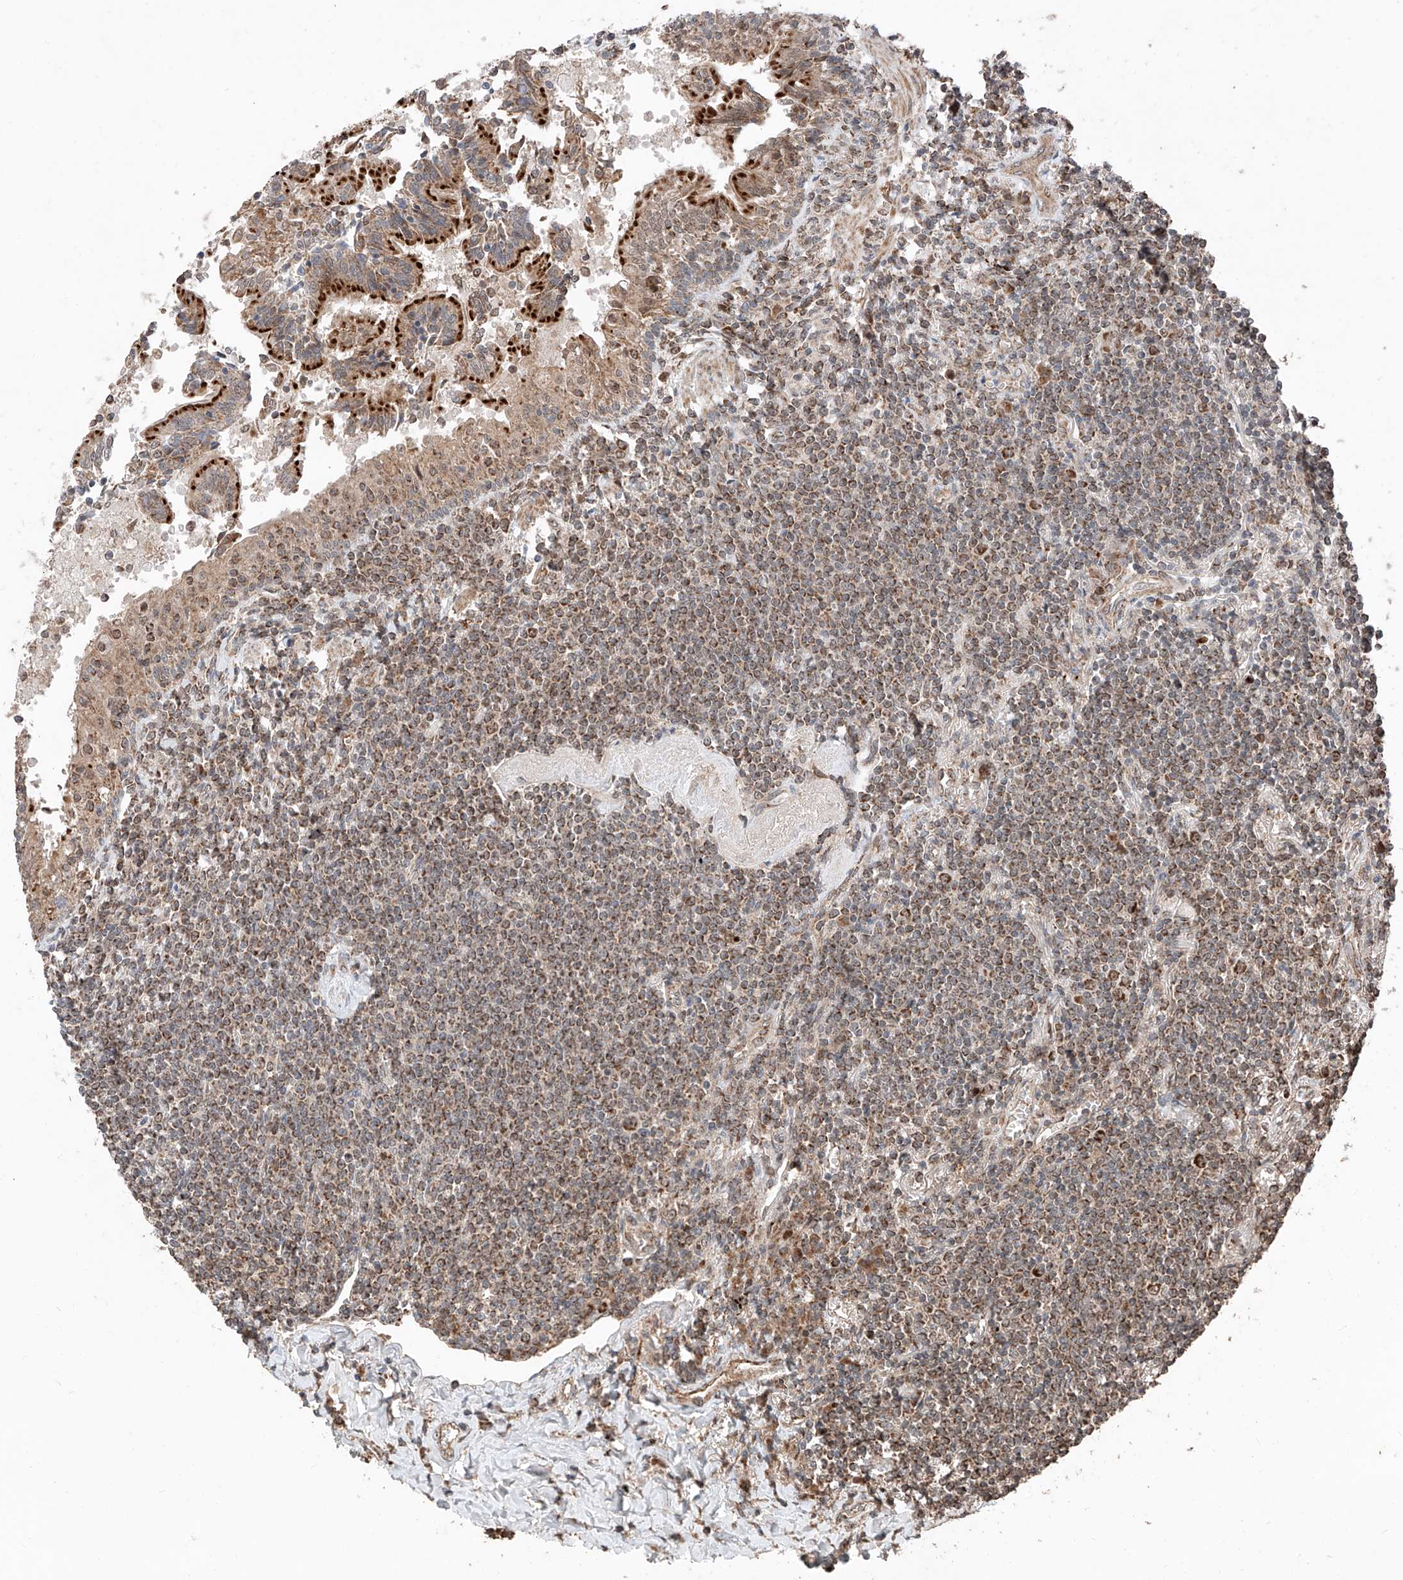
{"staining": {"intensity": "moderate", "quantity": ">75%", "location": "cytoplasmic/membranous"}, "tissue": "lymphoma", "cell_type": "Tumor cells", "image_type": "cancer", "snomed": [{"axis": "morphology", "description": "Malignant lymphoma, non-Hodgkin's type, Low grade"}, {"axis": "topography", "description": "Lung"}], "caption": "Lymphoma stained with immunohistochemistry exhibits moderate cytoplasmic/membranous expression in about >75% of tumor cells.", "gene": "ZSCAN29", "patient": {"sex": "female", "age": 71}}